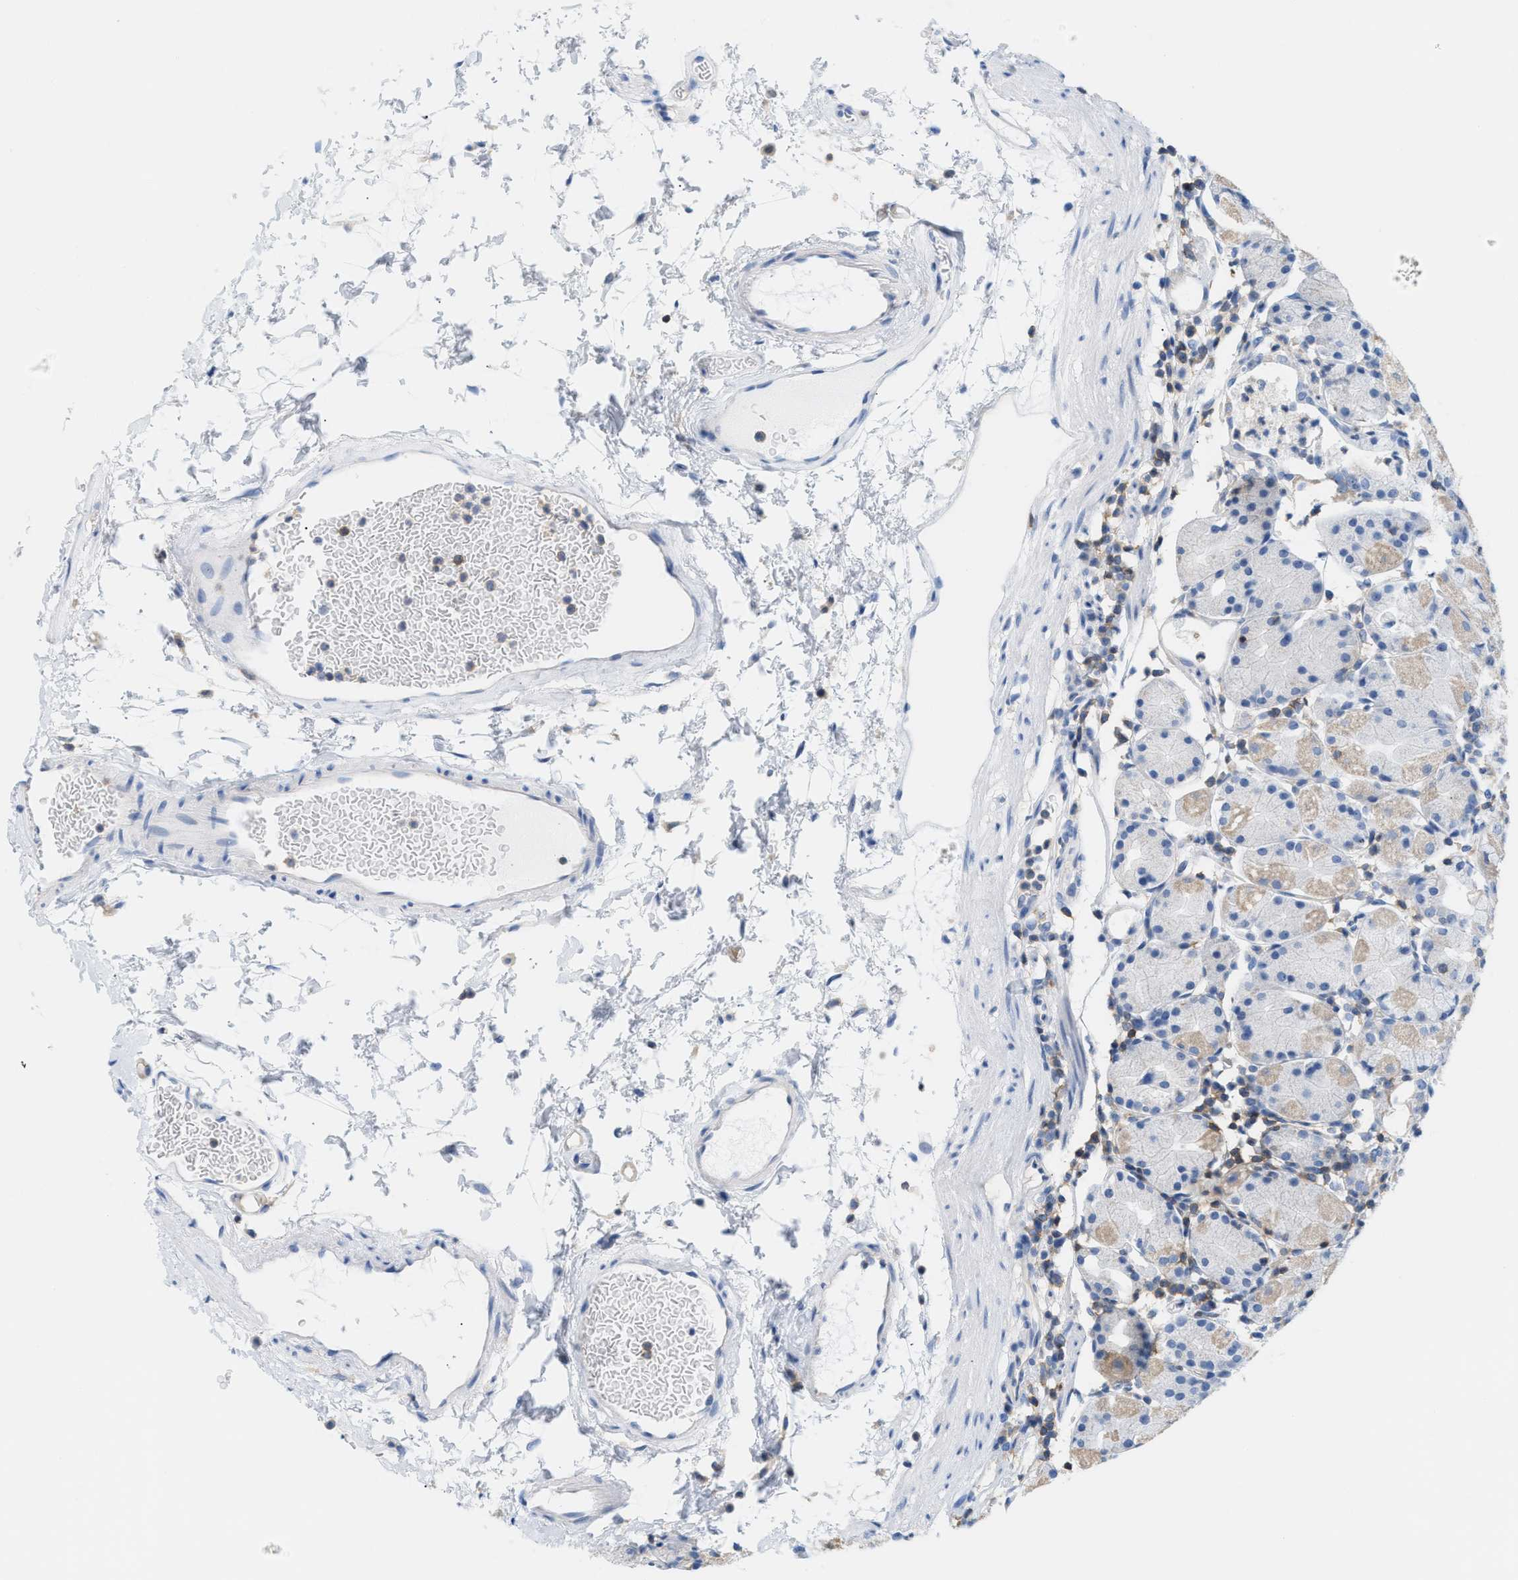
{"staining": {"intensity": "weak", "quantity": "<25%", "location": "cytoplasmic/membranous"}, "tissue": "stomach", "cell_type": "Glandular cells", "image_type": "normal", "snomed": [{"axis": "morphology", "description": "Normal tissue, NOS"}, {"axis": "topography", "description": "Stomach"}, {"axis": "topography", "description": "Stomach, lower"}], "caption": "This is a photomicrograph of IHC staining of benign stomach, which shows no positivity in glandular cells. (DAB immunohistochemistry with hematoxylin counter stain).", "gene": "IL16", "patient": {"sex": "female", "age": 75}}